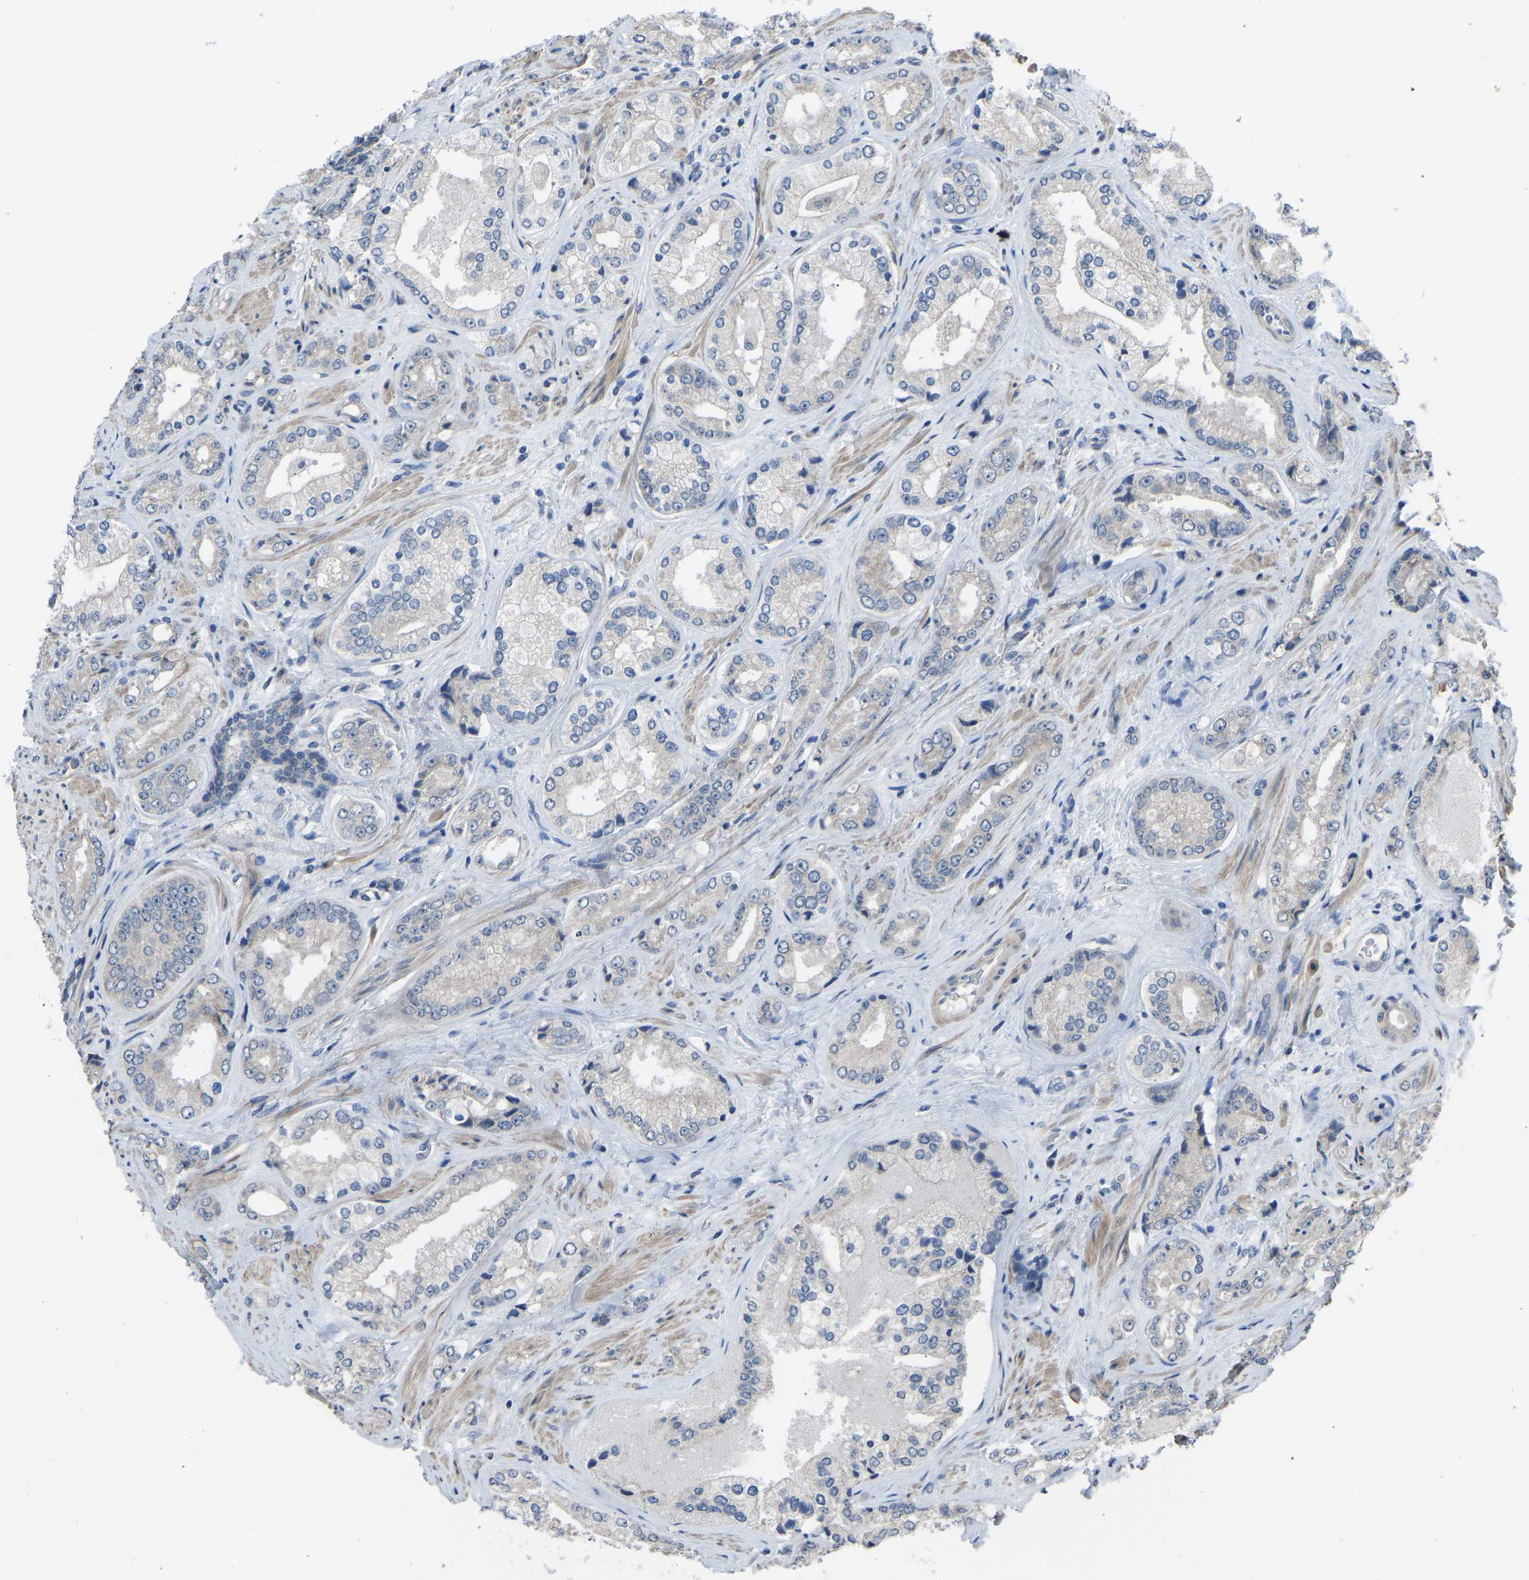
{"staining": {"intensity": "negative", "quantity": "none", "location": "none"}, "tissue": "prostate cancer", "cell_type": "Tumor cells", "image_type": "cancer", "snomed": [{"axis": "morphology", "description": "Adenocarcinoma, High grade"}, {"axis": "topography", "description": "Prostate"}], "caption": "The IHC histopathology image has no significant expression in tumor cells of adenocarcinoma (high-grade) (prostate) tissue.", "gene": "CDK2AP1", "patient": {"sex": "male", "age": 61}}